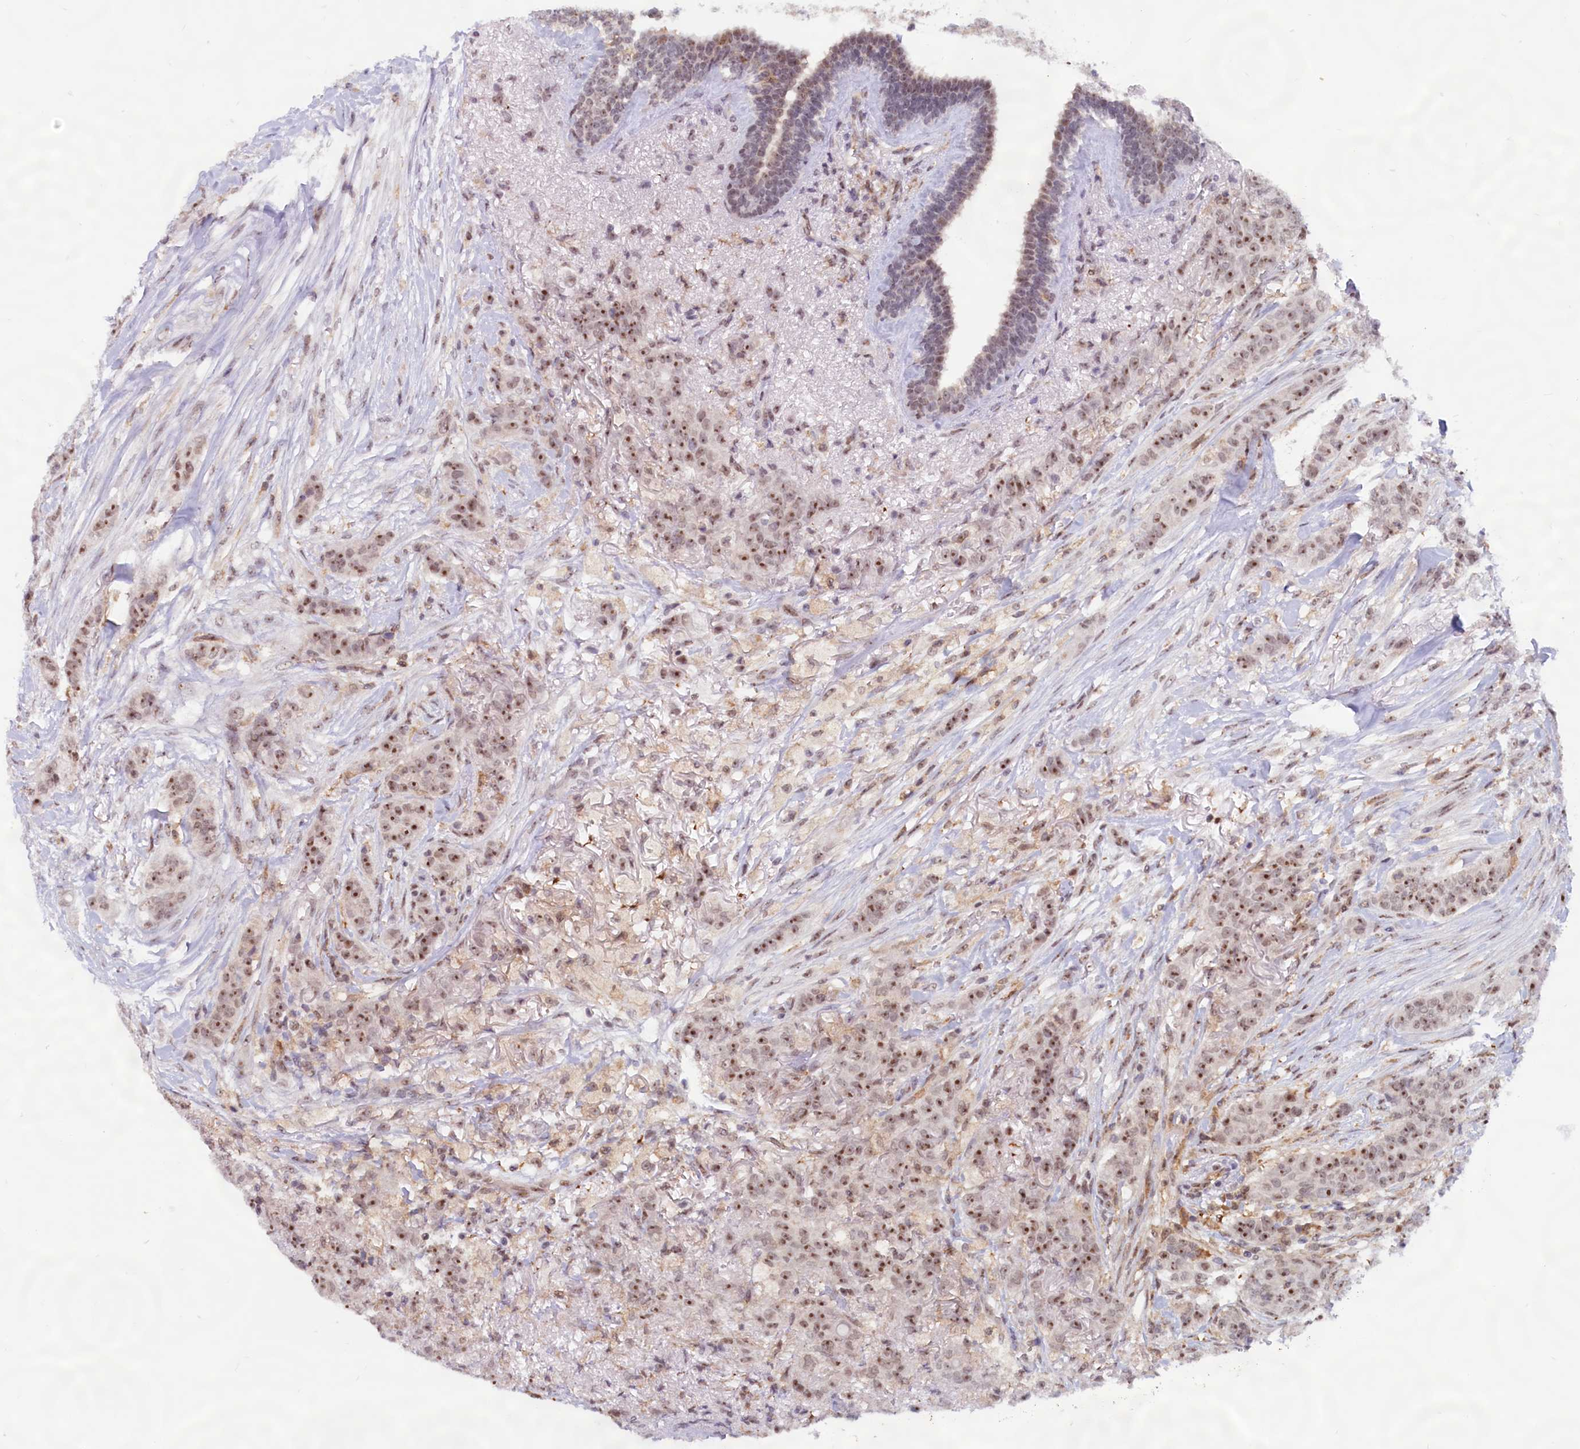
{"staining": {"intensity": "moderate", "quantity": ">75%", "location": "nuclear"}, "tissue": "breast cancer", "cell_type": "Tumor cells", "image_type": "cancer", "snomed": [{"axis": "morphology", "description": "Duct carcinoma"}, {"axis": "topography", "description": "Breast"}], "caption": "A brown stain labels moderate nuclear staining of a protein in breast cancer (intraductal carcinoma) tumor cells.", "gene": "C1D", "patient": {"sex": "female", "age": 40}}